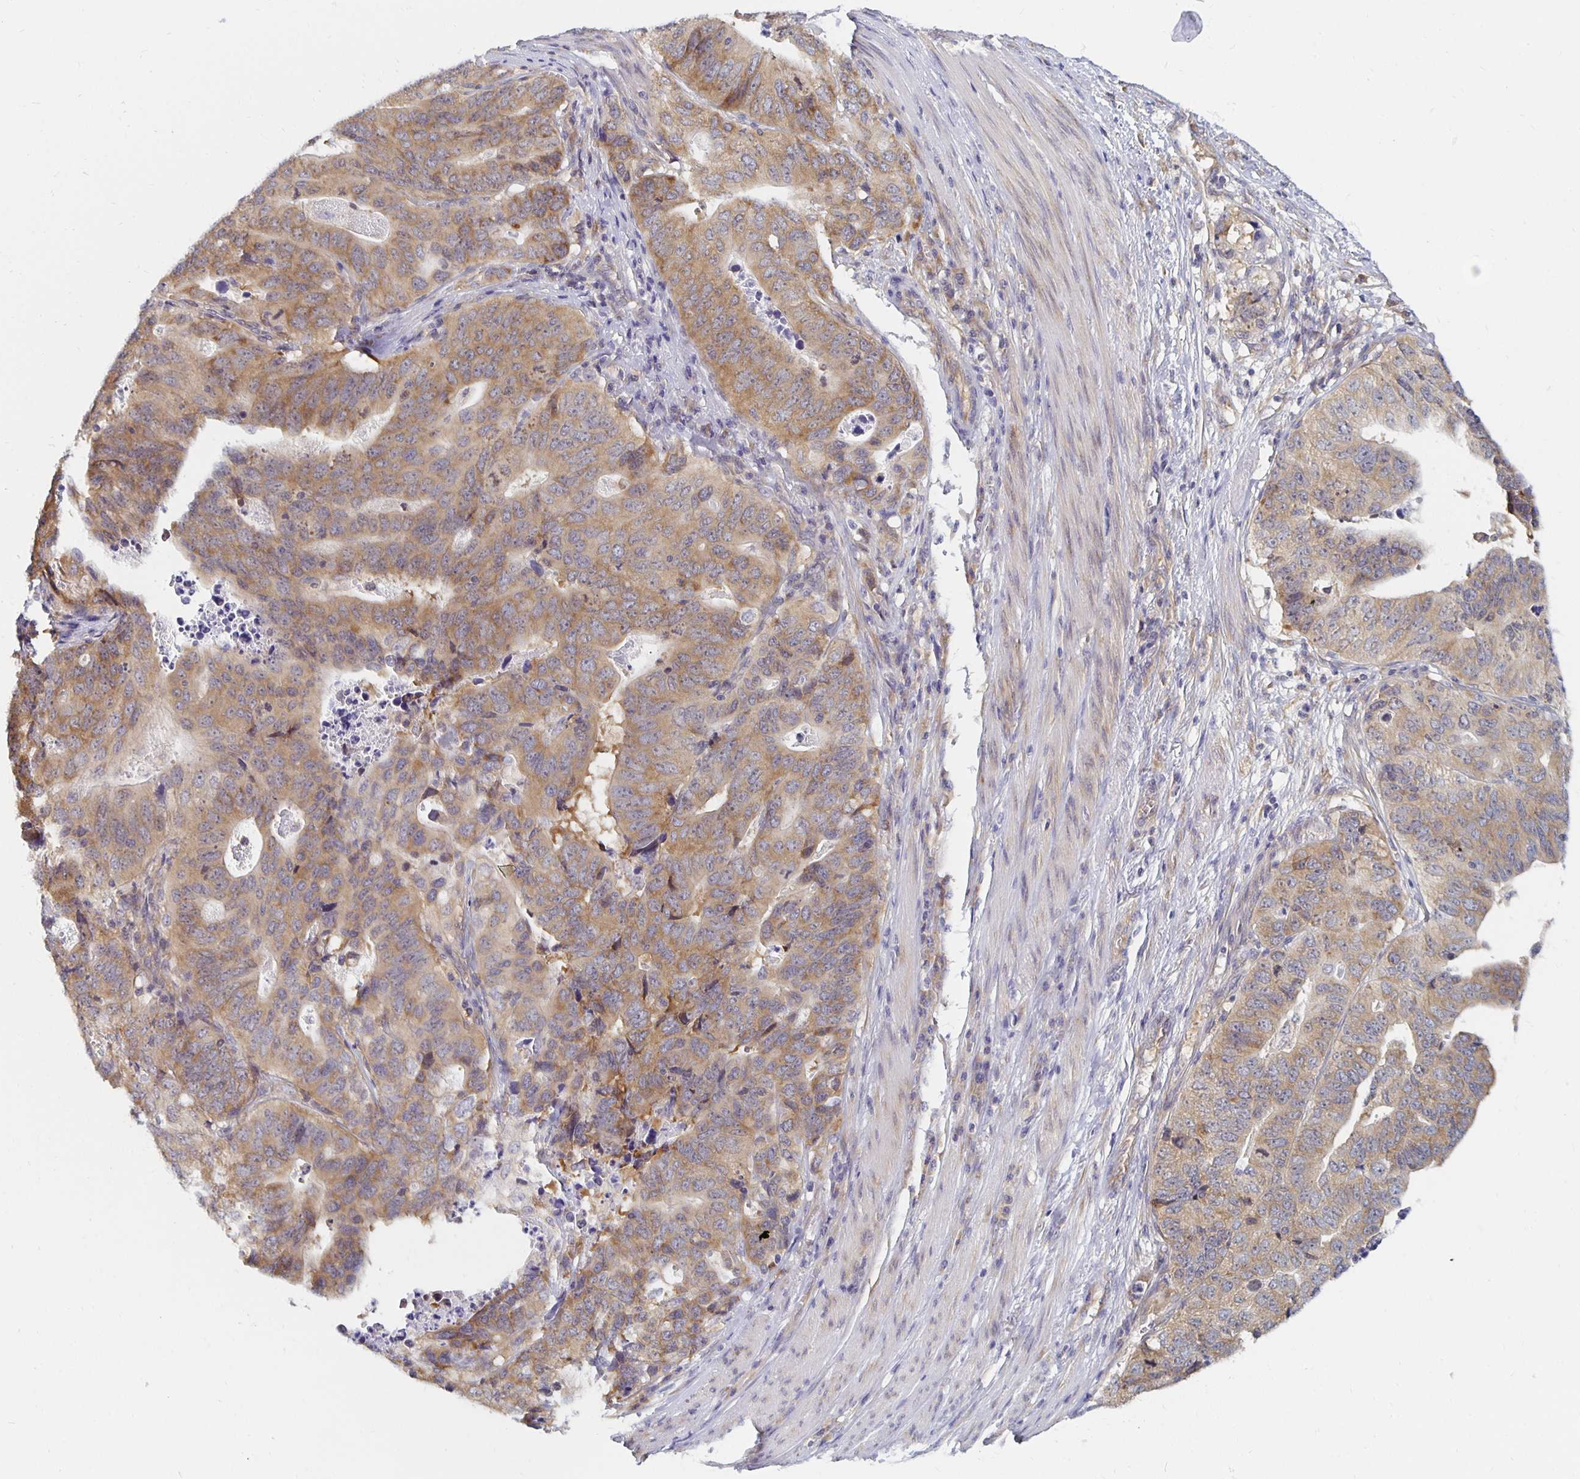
{"staining": {"intensity": "moderate", "quantity": ">75%", "location": "cytoplasmic/membranous"}, "tissue": "stomach cancer", "cell_type": "Tumor cells", "image_type": "cancer", "snomed": [{"axis": "morphology", "description": "Adenocarcinoma, NOS"}, {"axis": "topography", "description": "Stomach, upper"}], "caption": "An IHC micrograph of neoplastic tissue is shown. Protein staining in brown shows moderate cytoplasmic/membranous positivity in adenocarcinoma (stomach) within tumor cells.", "gene": "PDAP1", "patient": {"sex": "female", "age": 67}}